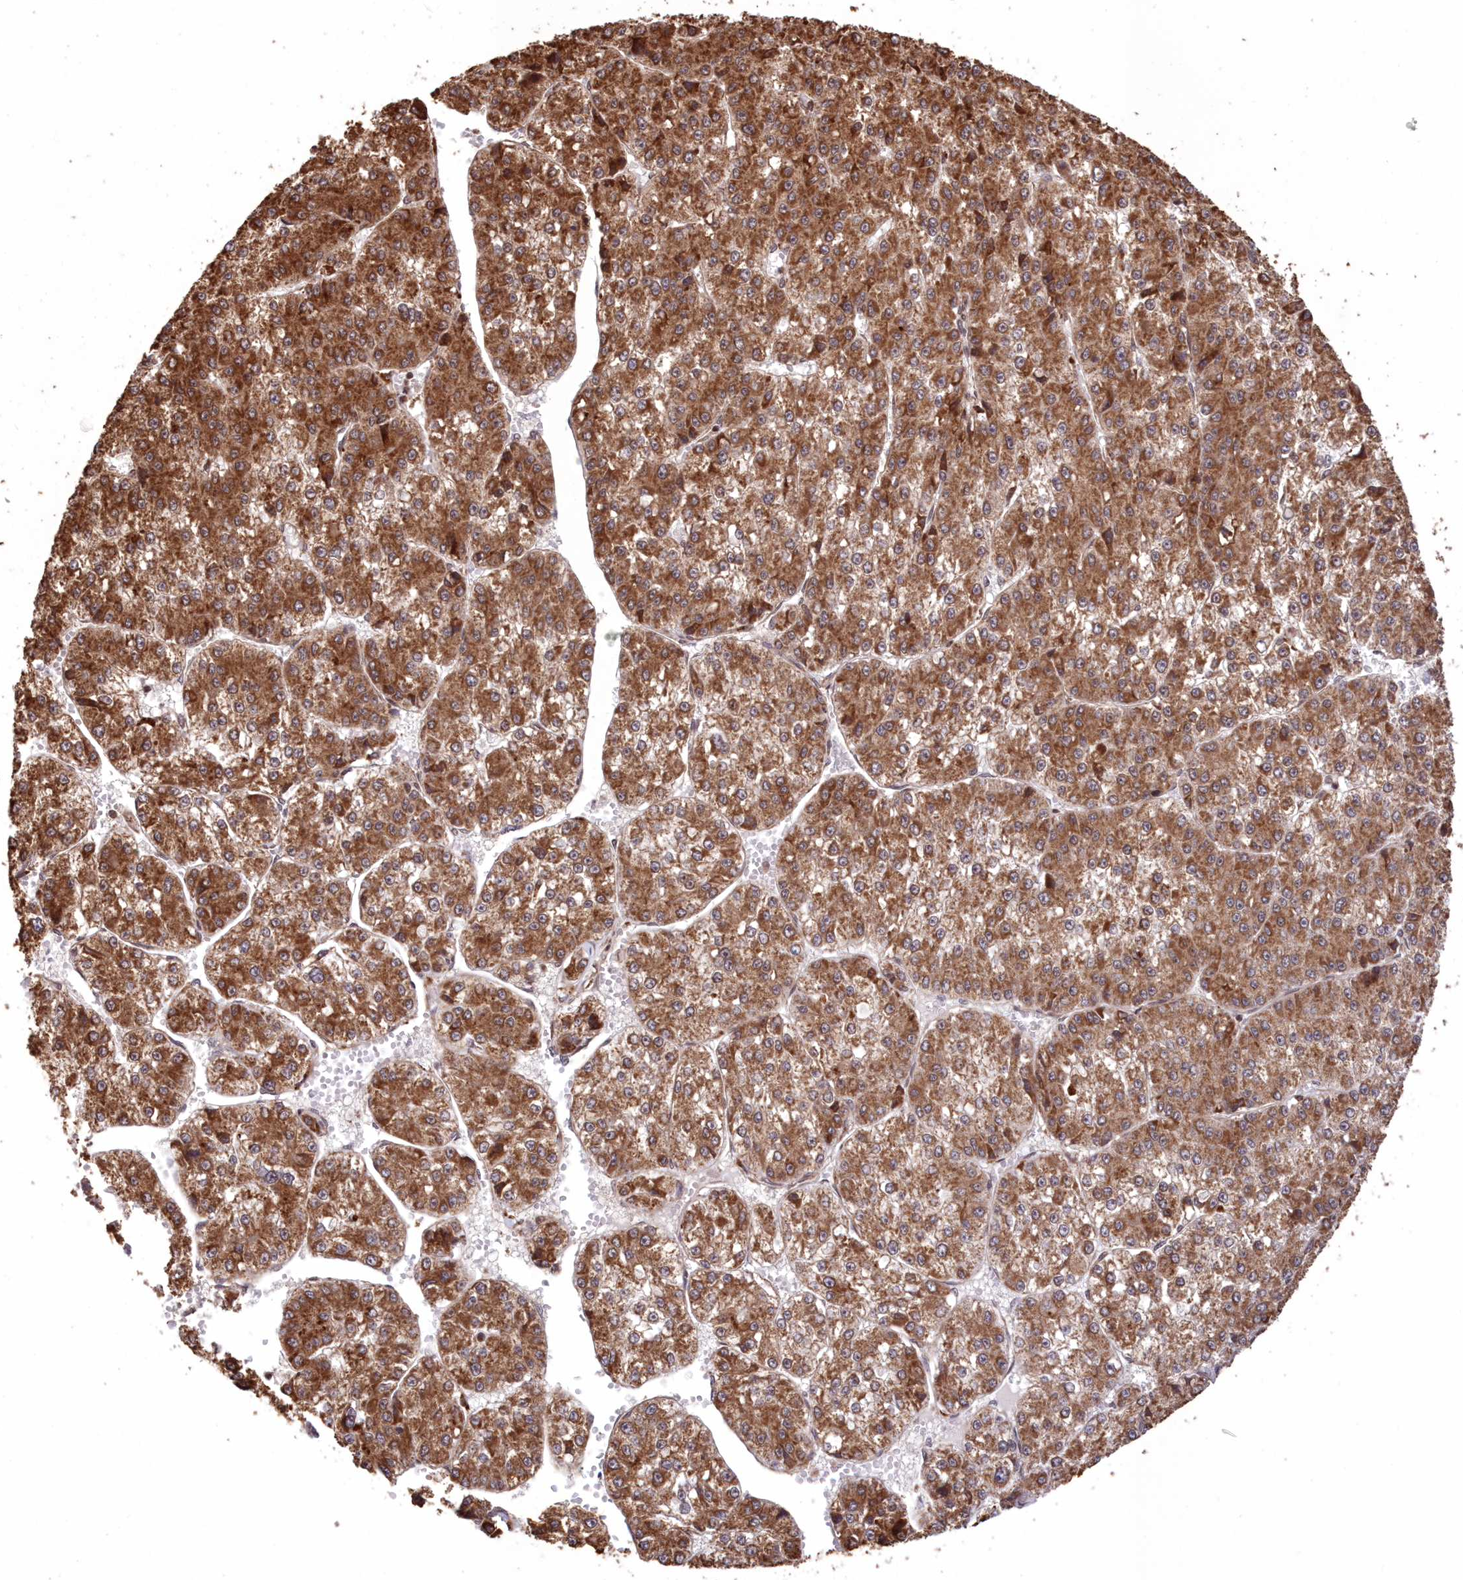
{"staining": {"intensity": "strong", "quantity": ">75%", "location": "cytoplasmic/membranous"}, "tissue": "liver cancer", "cell_type": "Tumor cells", "image_type": "cancer", "snomed": [{"axis": "morphology", "description": "Carcinoma, Hepatocellular, NOS"}, {"axis": "topography", "description": "Liver"}], "caption": "Protein staining of liver cancer (hepatocellular carcinoma) tissue exhibits strong cytoplasmic/membranous positivity in approximately >75% of tumor cells. (Brightfield microscopy of DAB IHC at high magnification).", "gene": "PCBP1", "patient": {"sex": "female", "age": 73}}